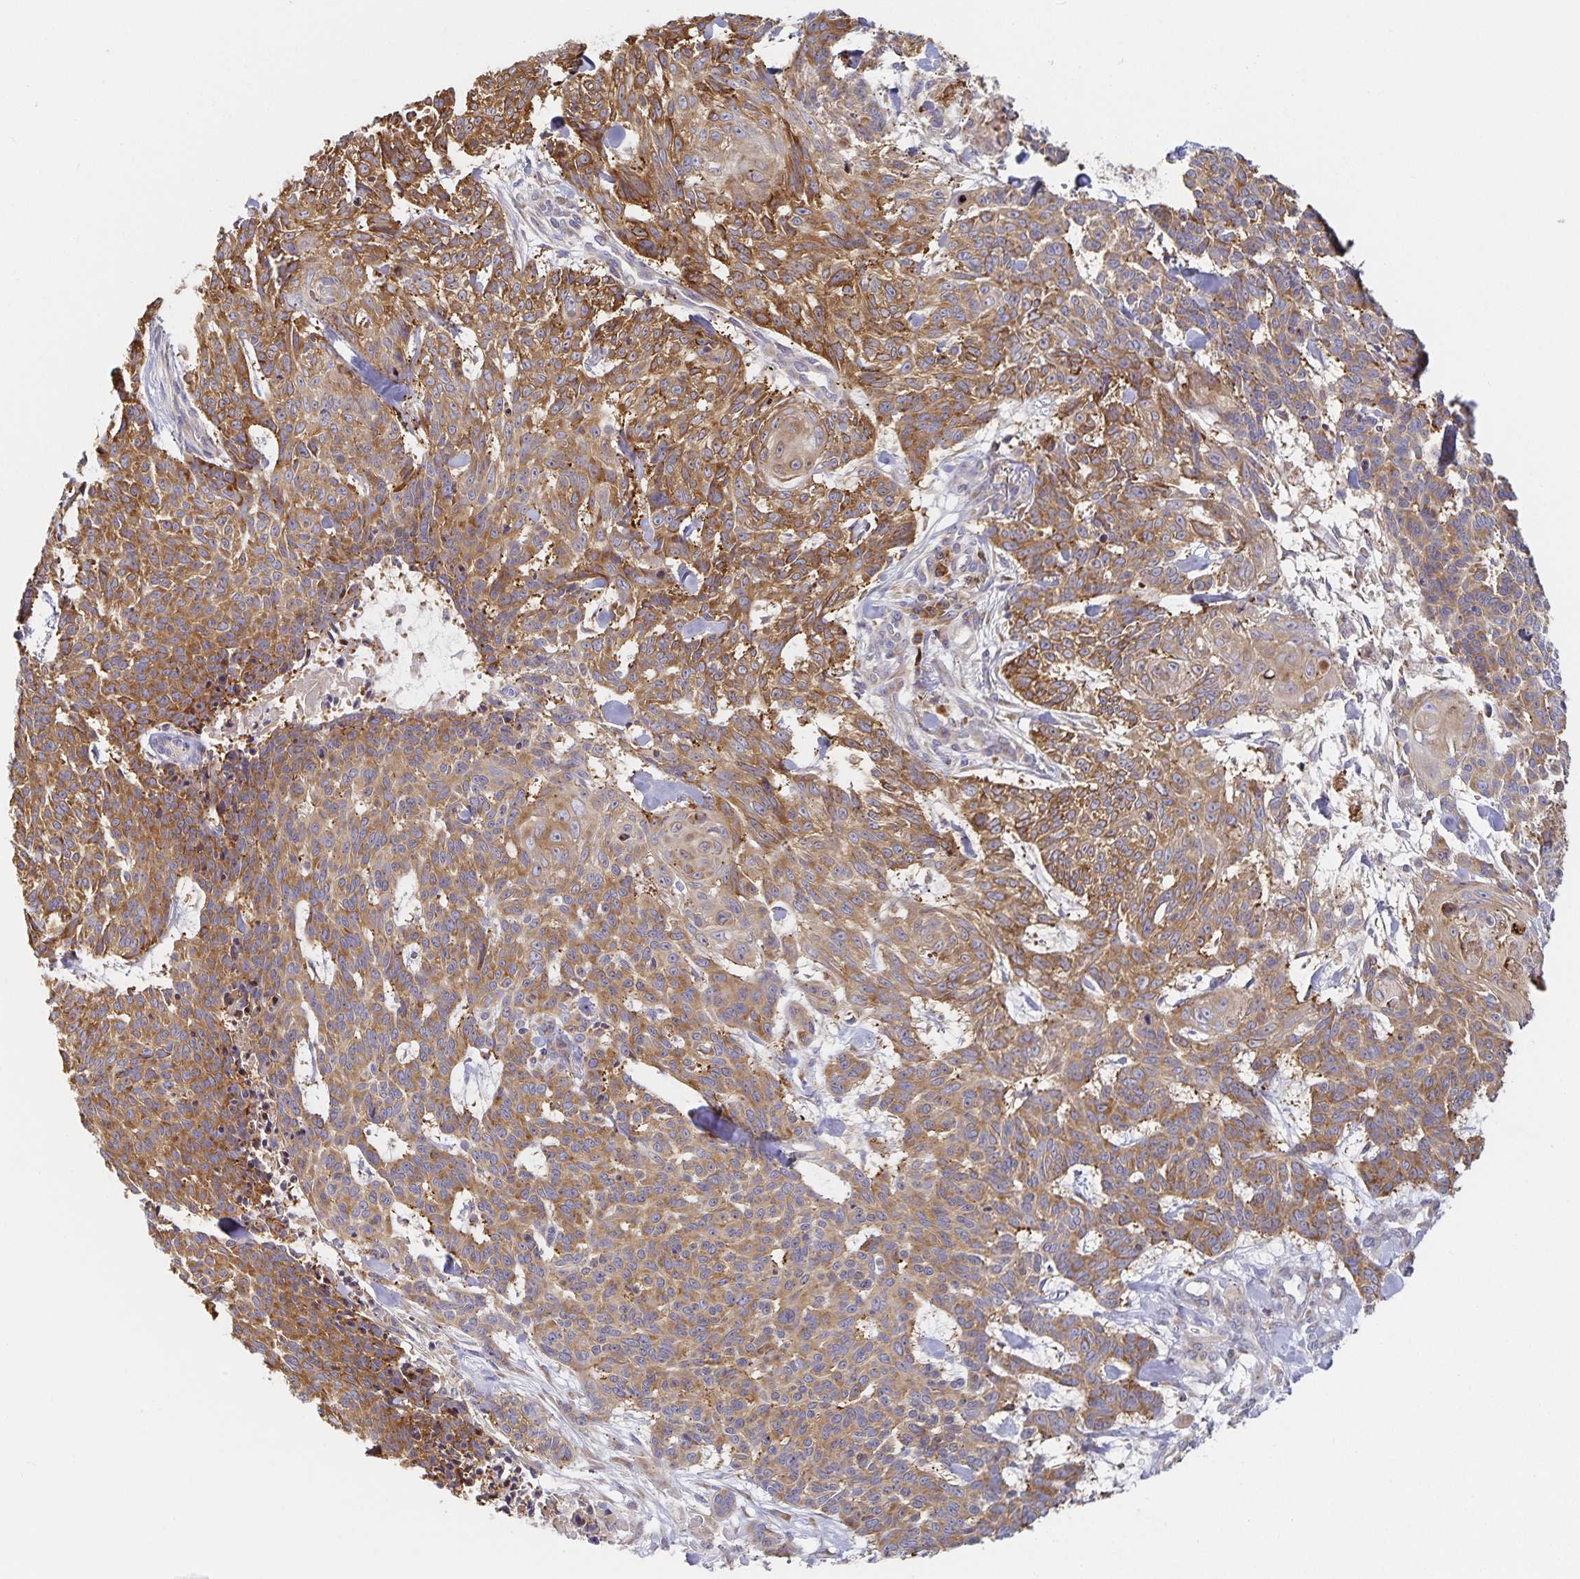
{"staining": {"intensity": "moderate", "quantity": ">75%", "location": "cytoplasmic/membranous"}, "tissue": "skin cancer", "cell_type": "Tumor cells", "image_type": "cancer", "snomed": [{"axis": "morphology", "description": "Basal cell carcinoma"}, {"axis": "topography", "description": "Skin"}], "caption": "Immunohistochemistry (DAB (3,3'-diaminobenzidine)) staining of human basal cell carcinoma (skin) demonstrates moderate cytoplasmic/membranous protein positivity in about >75% of tumor cells.", "gene": "NOMO1", "patient": {"sex": "female", "age": 93}}